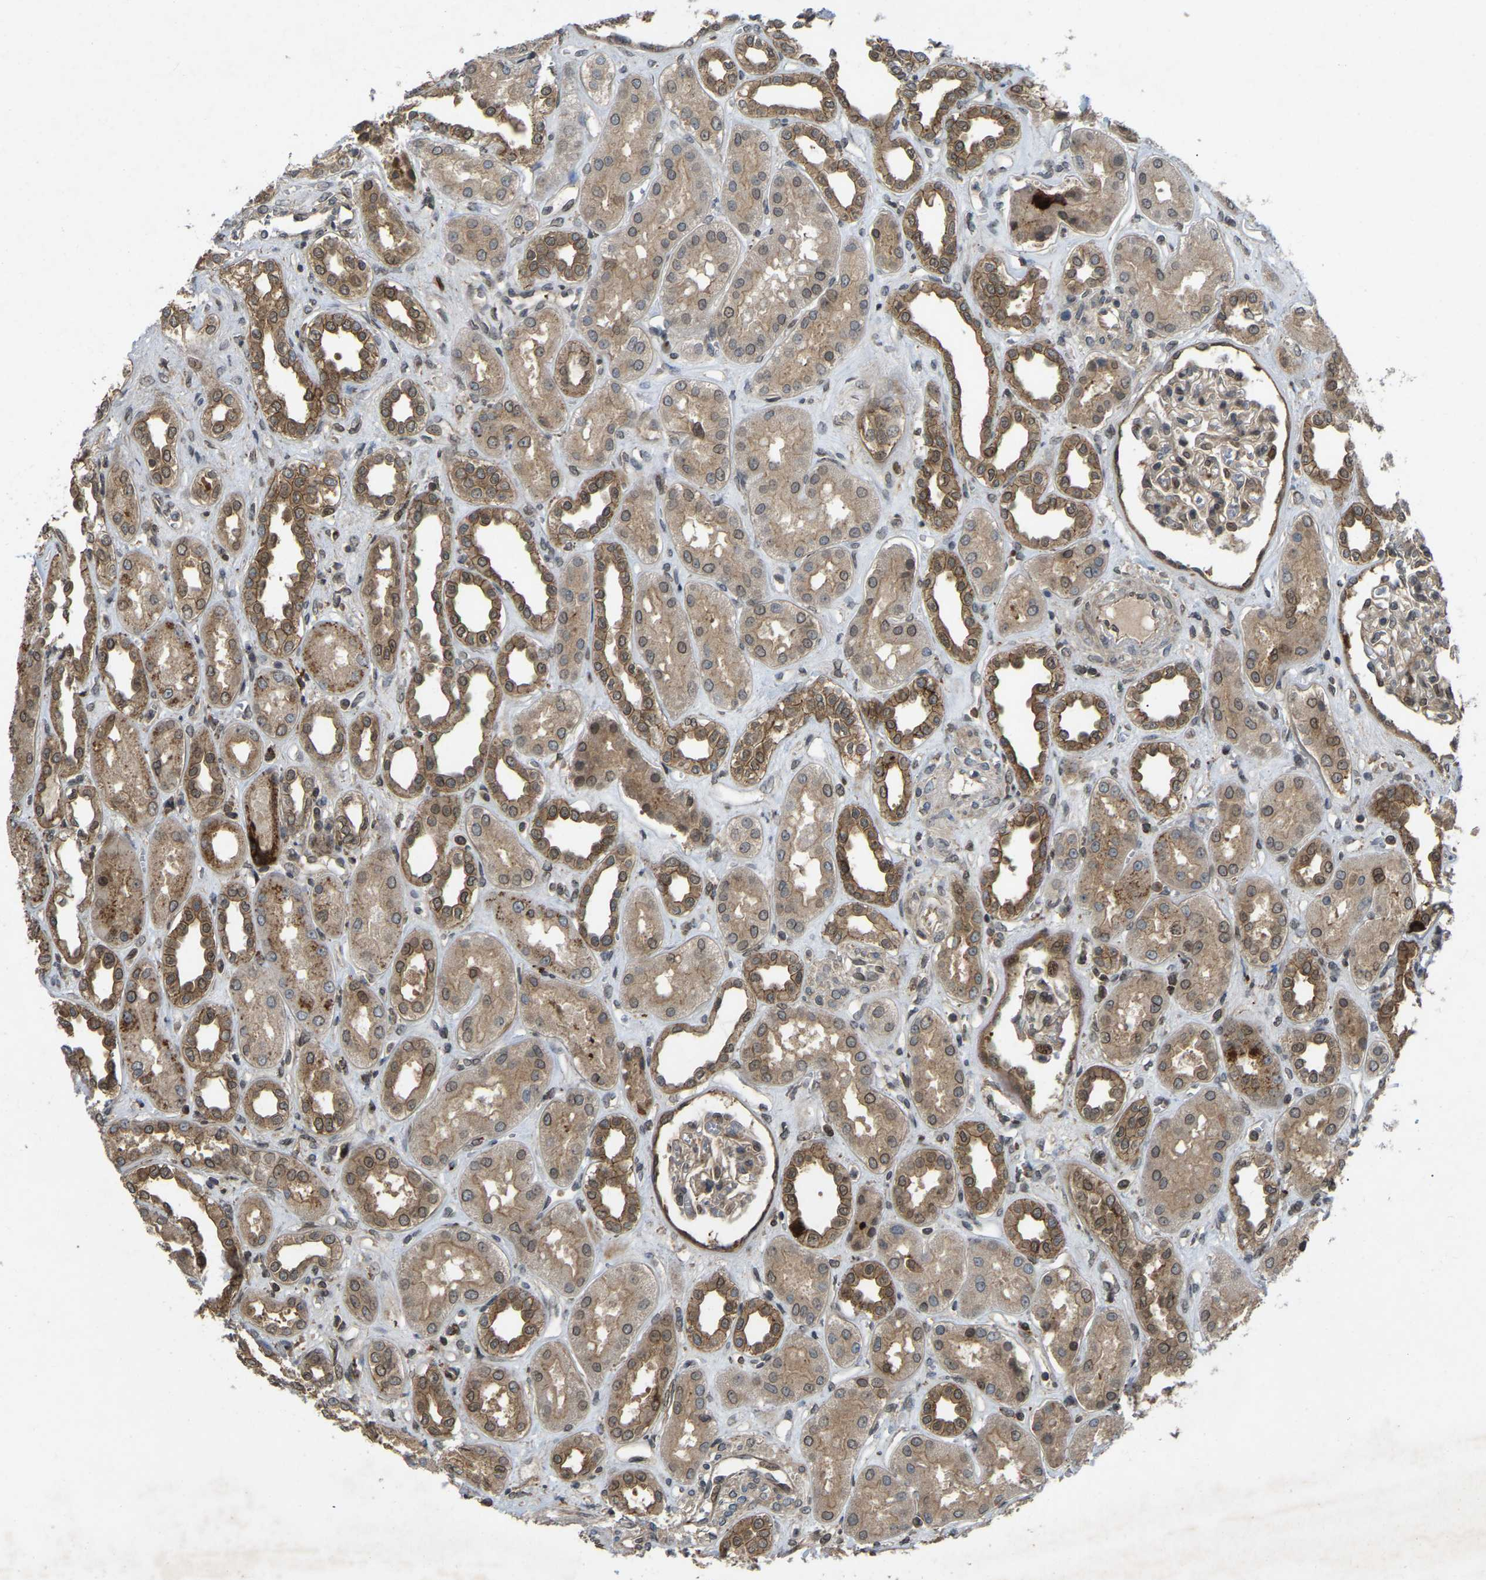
{"staining": {"intensity": "moderate", "quantity": "25%-75%", "location": "cytoplasmic/membranous,nuclear"}, "tissue": "kidney", "cell_type": "Cells in glomeruli", "image_type": "normal", "snomed": [{"axis": "morphology", "description": "Normal tissue, NOS"}, {"axis": "topography", "description": "Kidney"}], "caption": "Human kidney stained with a brown dye exhibits moderate cytoplasmic/membranous,nuclear positive positivity in approximately 25%-75% of cells in glomeruli.", "gene": "KIAA1549", "patient": {"sex": "male", "age": 59}}